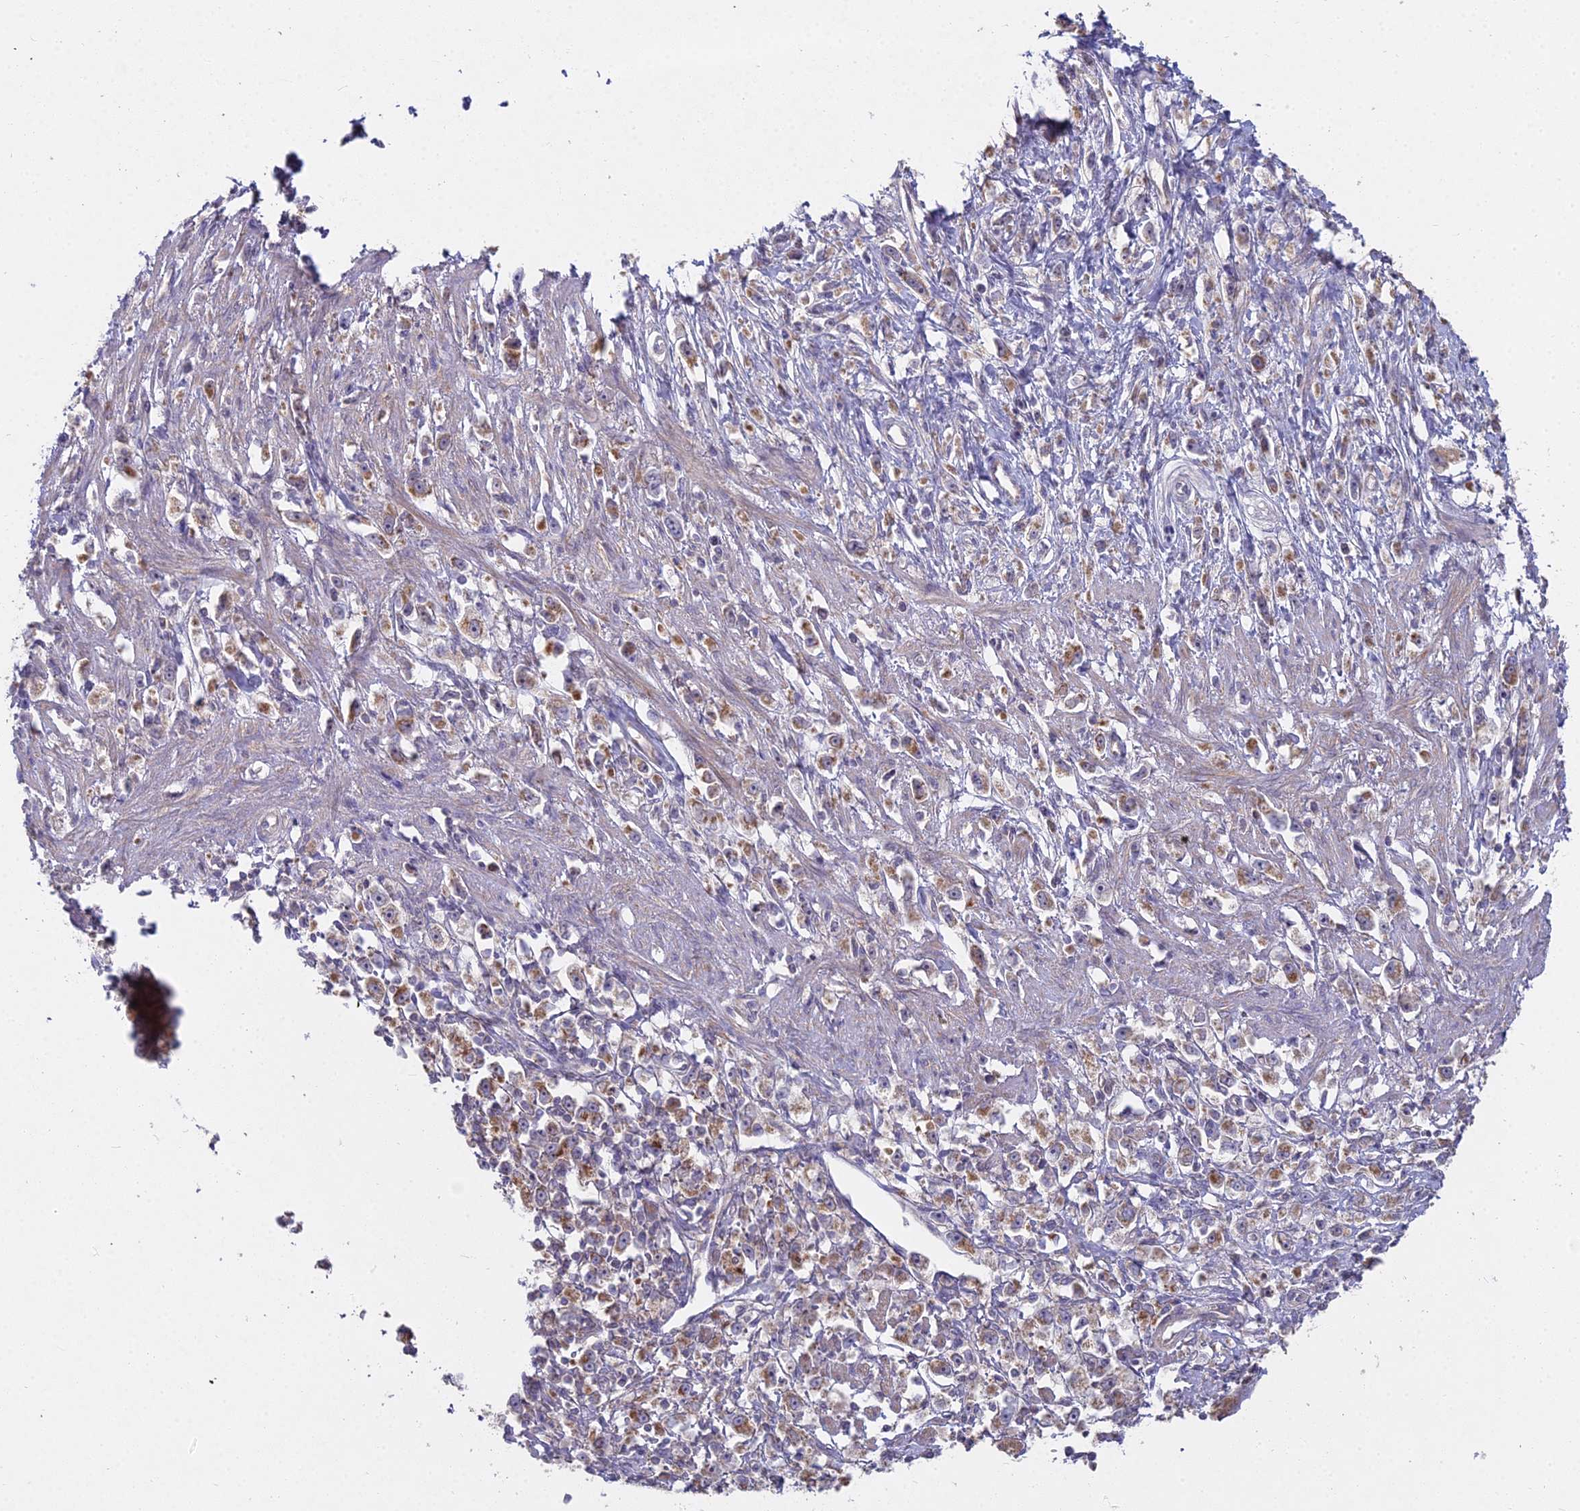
{"staining": {"intensity": "moderate", "quantity": ">75%", "location": "cytoplasmic/membranous"}, "tissue": "stomach cancer", "cell_type": "Tumor cells", "image_type": "cancer", "snomed": [{"axis": "morphology", "description": "Adenocarcinoma, NOS"}, {"axis": "topography", "description": "Stomach"}], "caption": "About >75% of tumor cells in stomach cancer (adenocarcinoma) reveal moderate cytoplasmic/membranous protein staining as visualized by brown immunohistochemical staining.", "gene": "MICU2", "patient": {"sex": "female", "age": 59}}